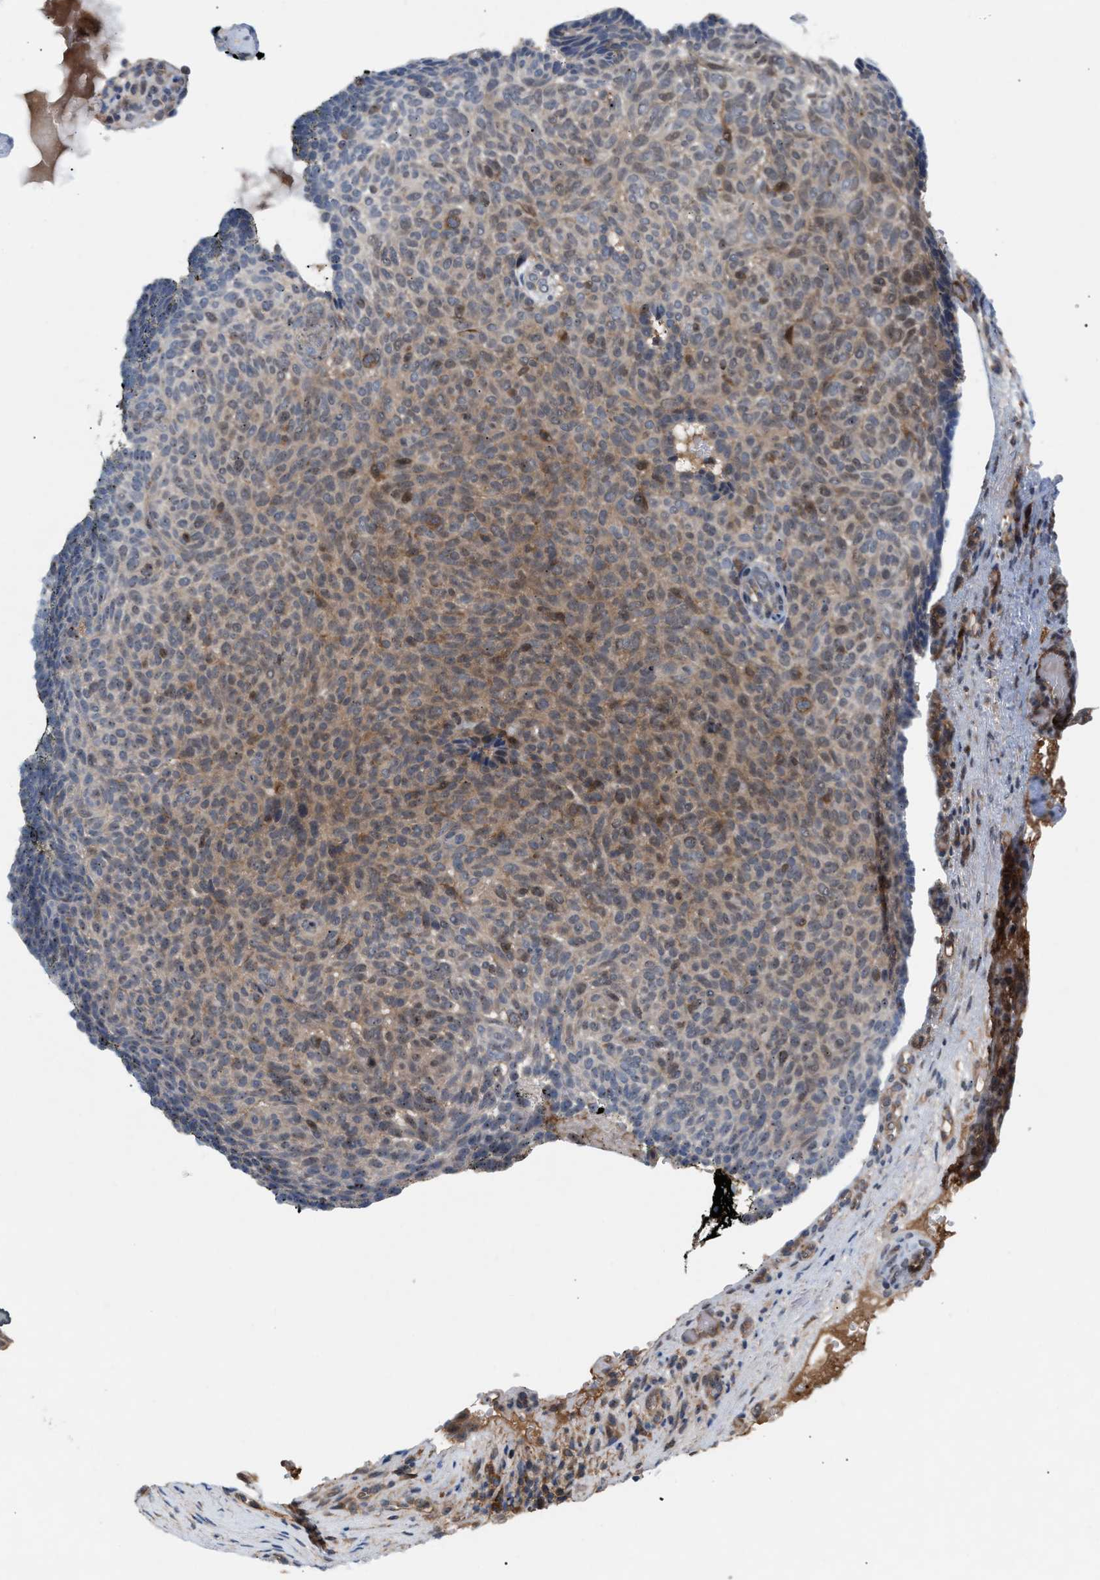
{"staining": {"intensity": "weak", "quantity": "25%-75%", "location": "cytoplasmic/membranous"}, "tissue": "skin cancer", "cell_type": "Tumor cells", "image_type": "cancer", "snomed": [{"axis": "morphology", "description": "Basal cell carcinoma"}, {"axis": "topography", "description": "Skin"}], "caption": "This micrograph shows IHC staining of skin basal cell carcinoma, with low weak cytoplasmic/membranous staining in about 25%-75% of tumor cells.", "gene": "GLOD4", "patient": {"sex": "male", "age": 61}}